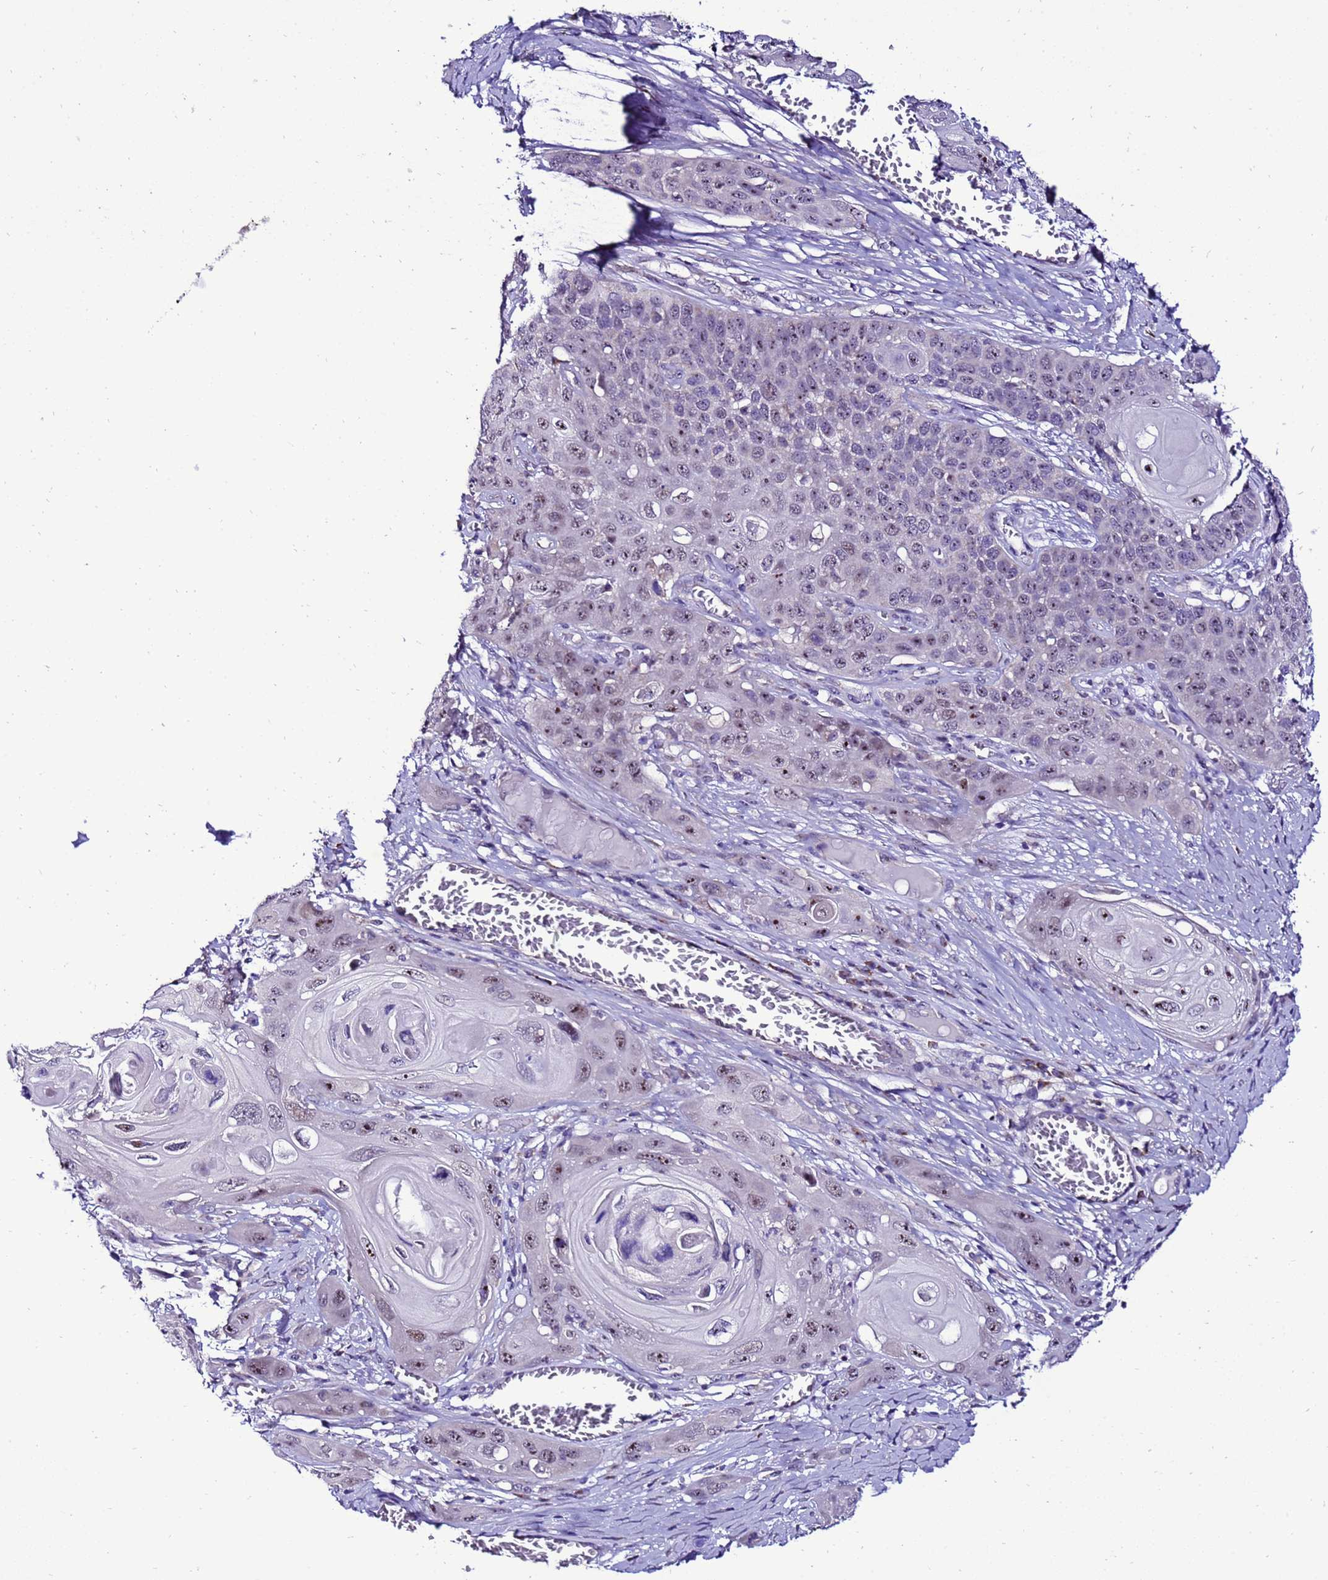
{"staining": {"intensity": "moderate", "quantity": "25%-75%", "location": "nuclear"}, "tissue": "skin cancer", "cell_type": "Tumor cells", "image_type": "cancer", "snomed": [{"axis": "morphology", "description": "Squamous cell carcinoma, NOS"}, {"axis": "topography", "description": "Skin"}], "caption": "IHC micrograph of neoplastic tissue: squamous cell carcinoma (skin) stained using immunohistochemistry (IHC) exhibits medium levels of moderate protein expression localized specifically in the nuclear of tumor cells, appearing as a nuclear brown color.", "gene": "DPH6", "patient": {"sex": "male", "age": 55}}